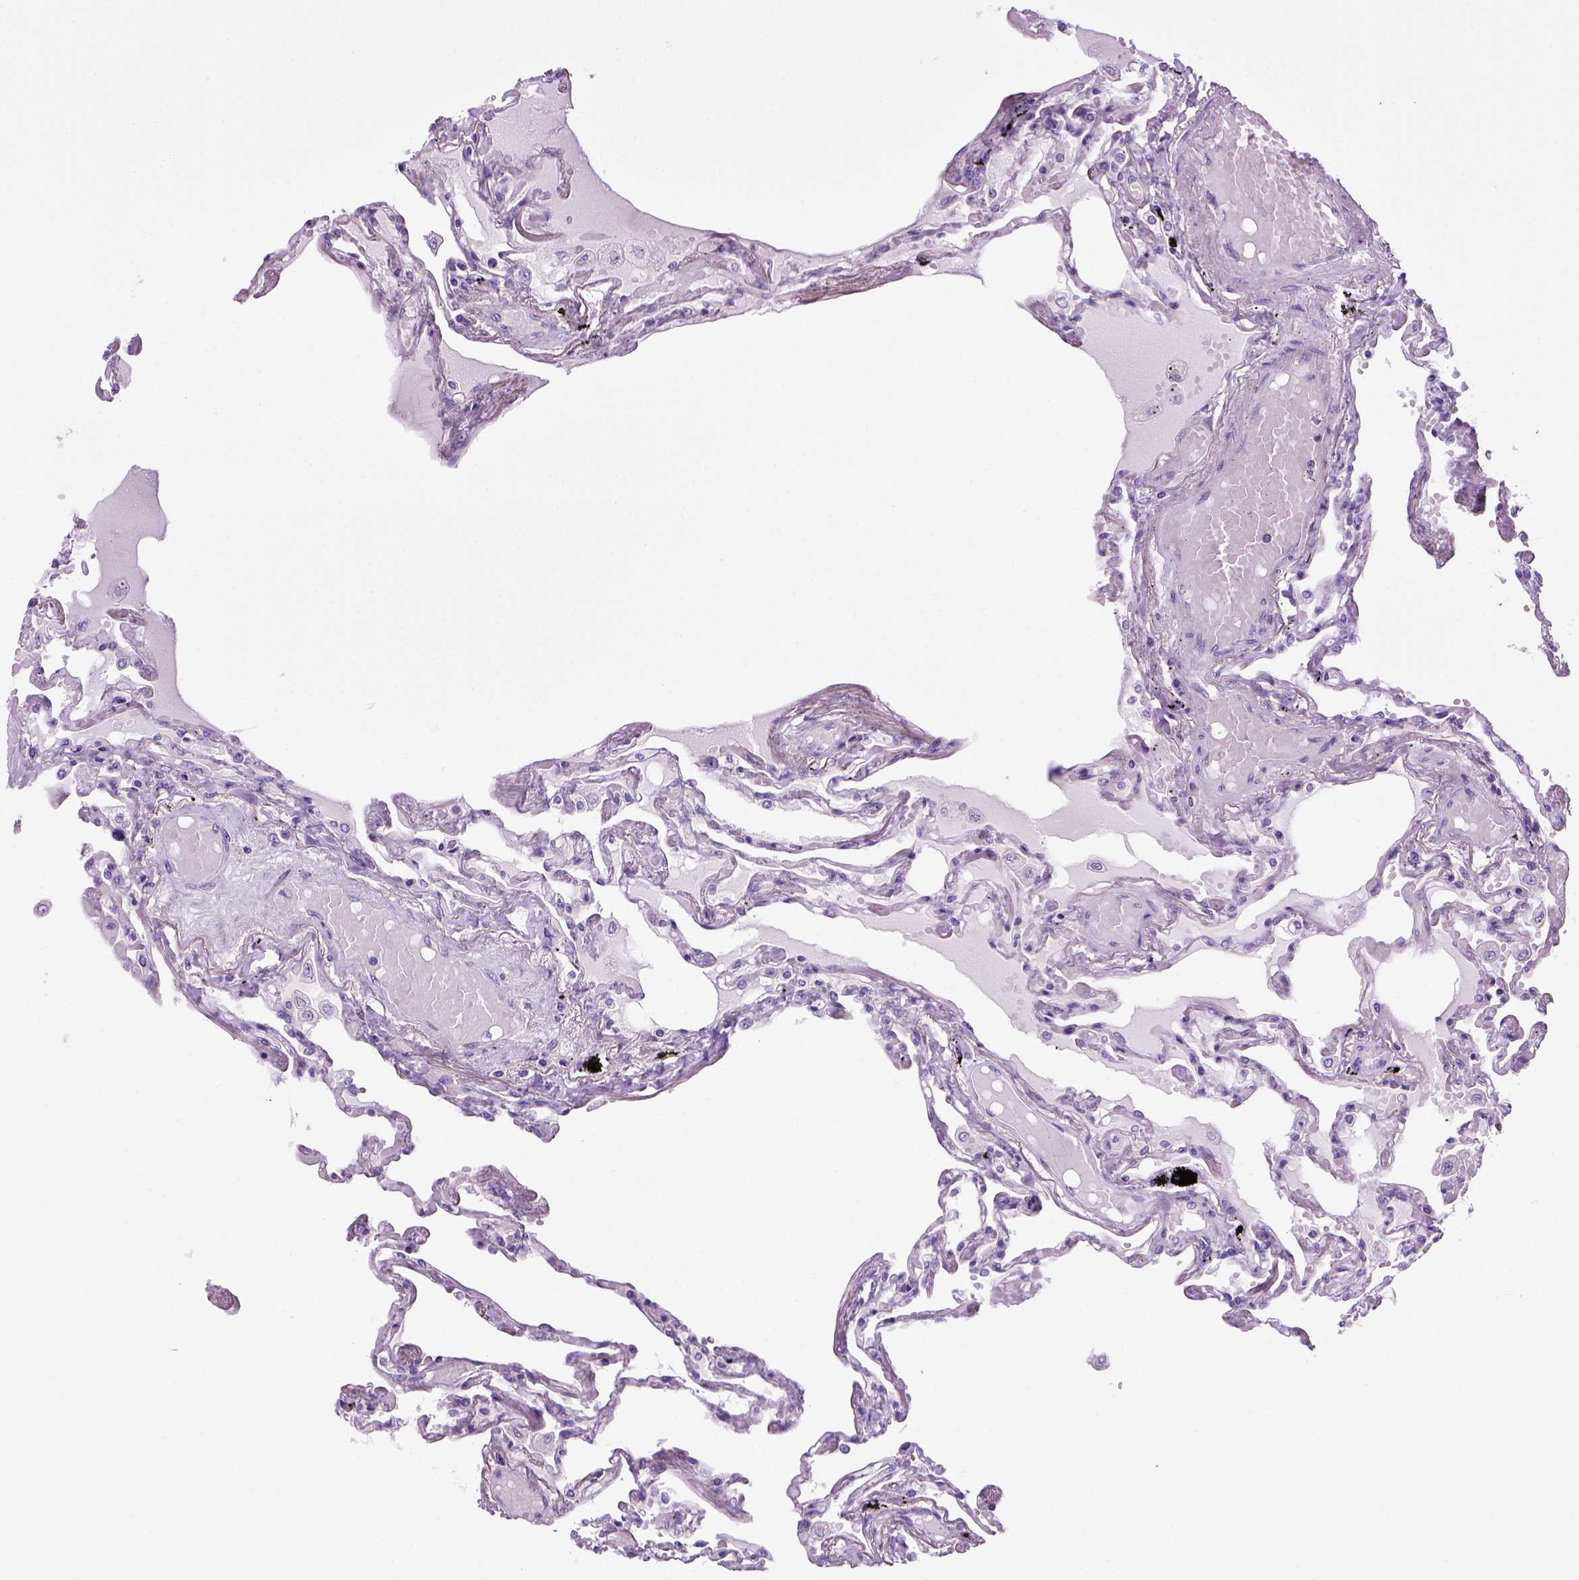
{"staining": {"intensity": "negative", "quantity": "none", "location": "none"}, "tissue": "lung", "cell_type": "Alveolar cells", "image_type": "normal", "snomed": [{"axis": "morphology", "description": "Normal tissue, NOS"}, {"axis": "morphology", "description": "Adenocarcinoma, NOS"}, {"axis": "topography", "description": "Cartilage tissue"}, {"axis": "topography", "description": "Lung"}], "caption": "Immunohistochemistry histopathology image of normal human lung stained for a protein (brown), which exhibits no expression in alveolar cells.", "gene": "SGCG", "patient": {"sex": "female", "age": 67}}